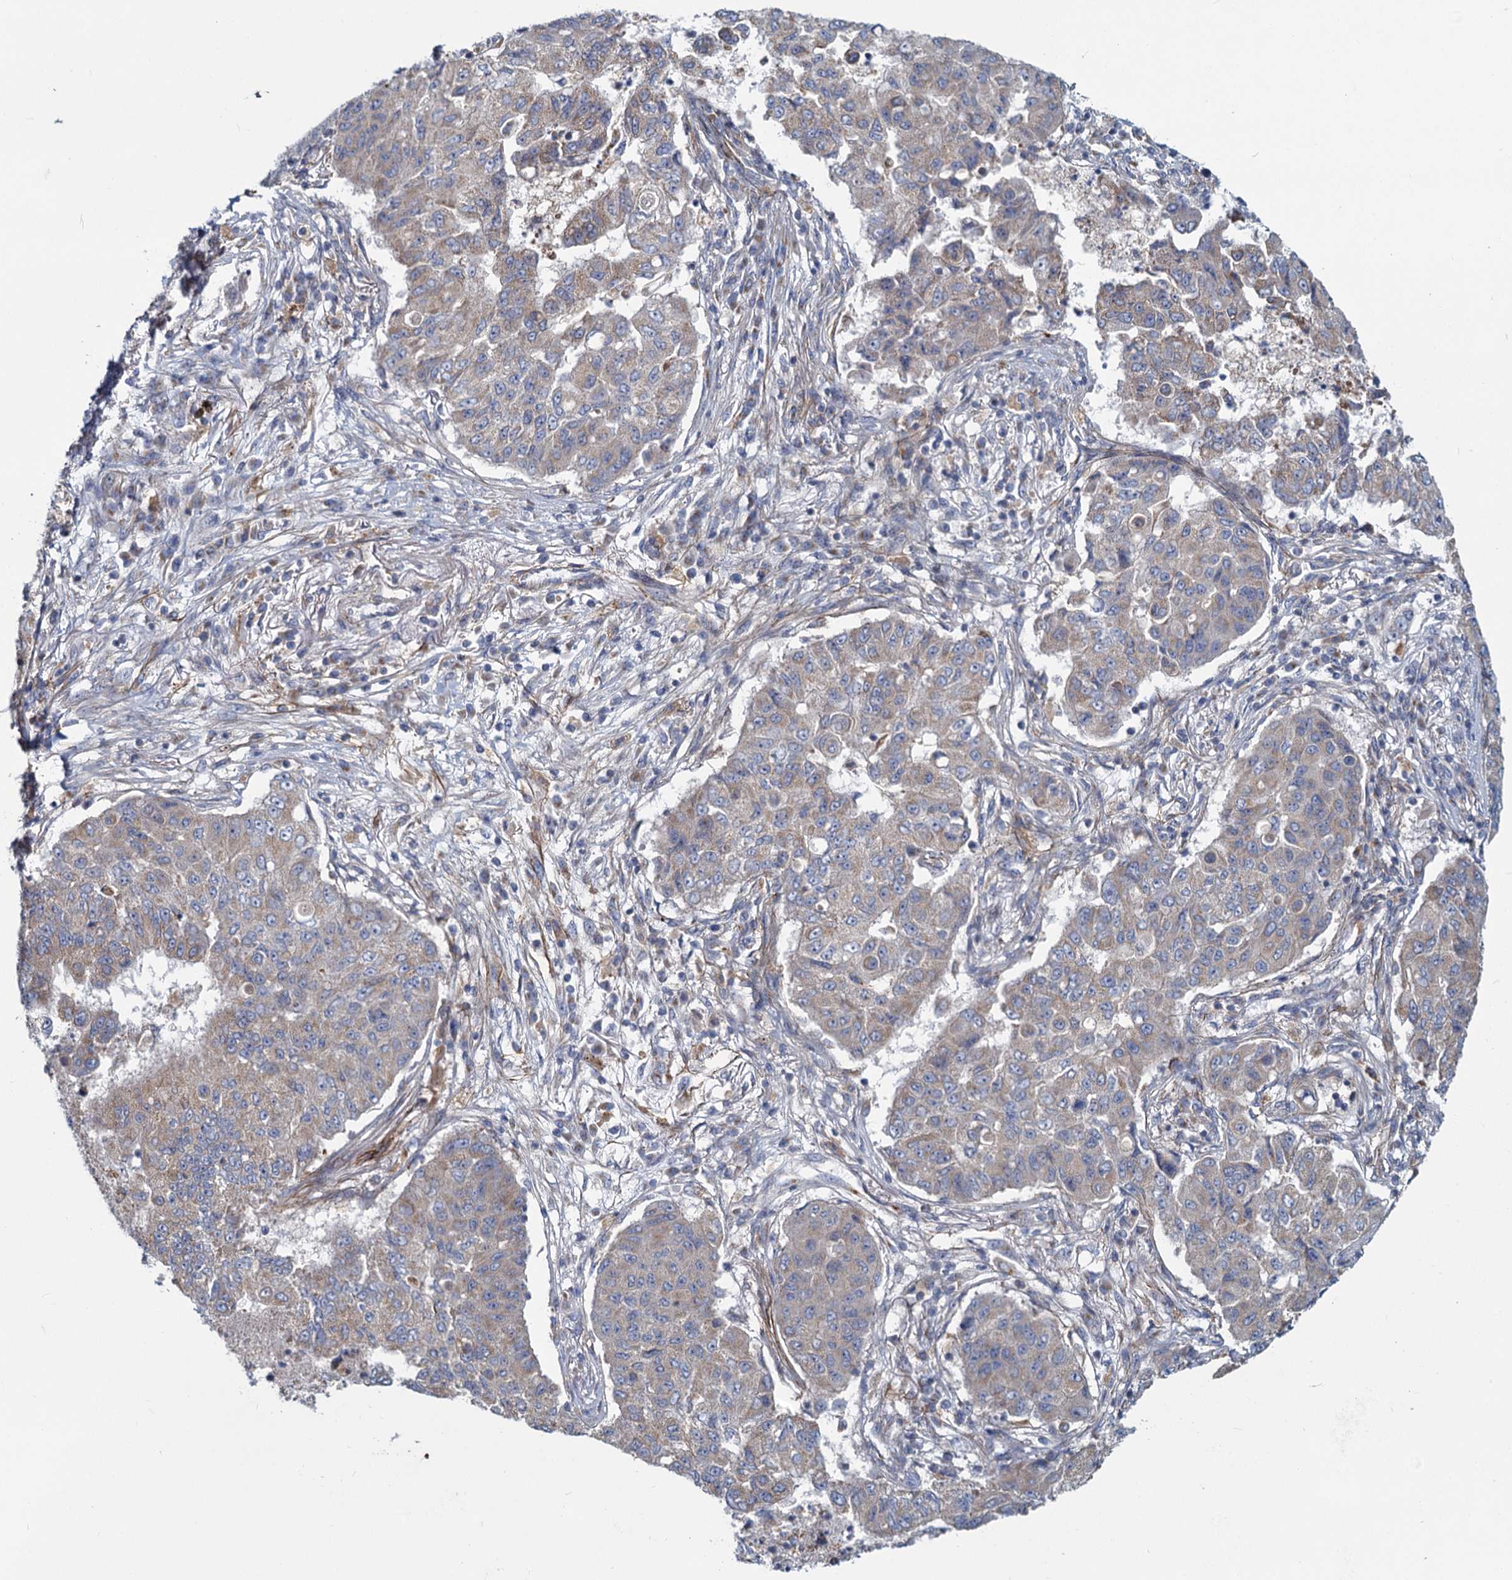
{"staining": {"intensity": "negative", "quantity": "none", "location": "none"}, "tissue": "lung cancer", "cell_type": "Tumor cells", "image_type": "cancer", "snomed": [{"axis": "morphology", "description": "Squamous cell carcinoma, NOS"}, {"axis": "topography", "description": "Lung"}], "caption": "An IHC image of lung squamous cell carcinoma is shown. There is no staining in tumor cells of lung squamous cell carcinoma.", "gene": "ADCY2", "patient": {"sex": "male", "age": 74}}